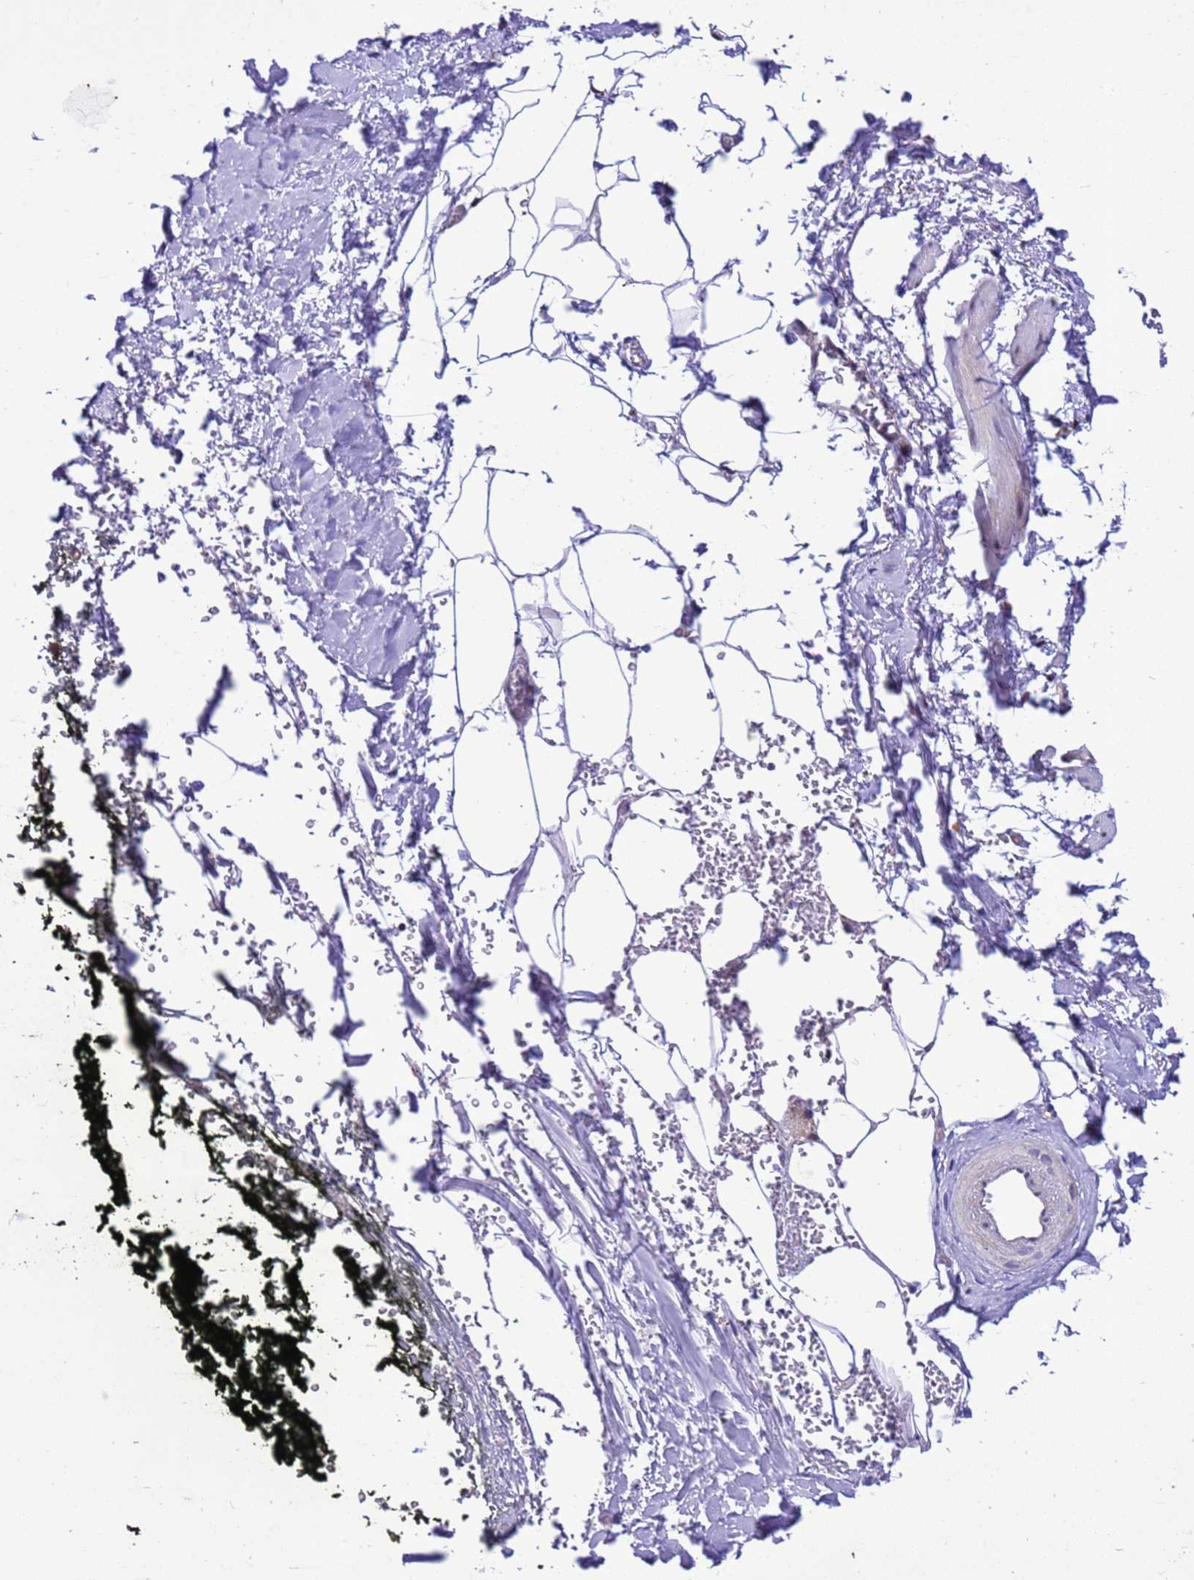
{"staining": {"intensity": "negative", "quantity": "none", "location": "none"}, "tissue": "adipose tissue", "cell_type": "Adipocytes", "image_type": "normal", "snomed": [{"axis": "morphology", "description": "Normal tissue, NOS"}, {"axis": "morphology", "description": "Adenocarcinoma, Low grade"}, {"axis": "topography", "description": "Prostate"}, {"axis": "topography", "description": "Peripheral nerve tissue"}], "caption": "There is no significant staining in adipocytes of adipose tissue. (DAB IHC, high magnification).", "gene": "RASD1", "patient": {"sex": "male", "age": 63}}